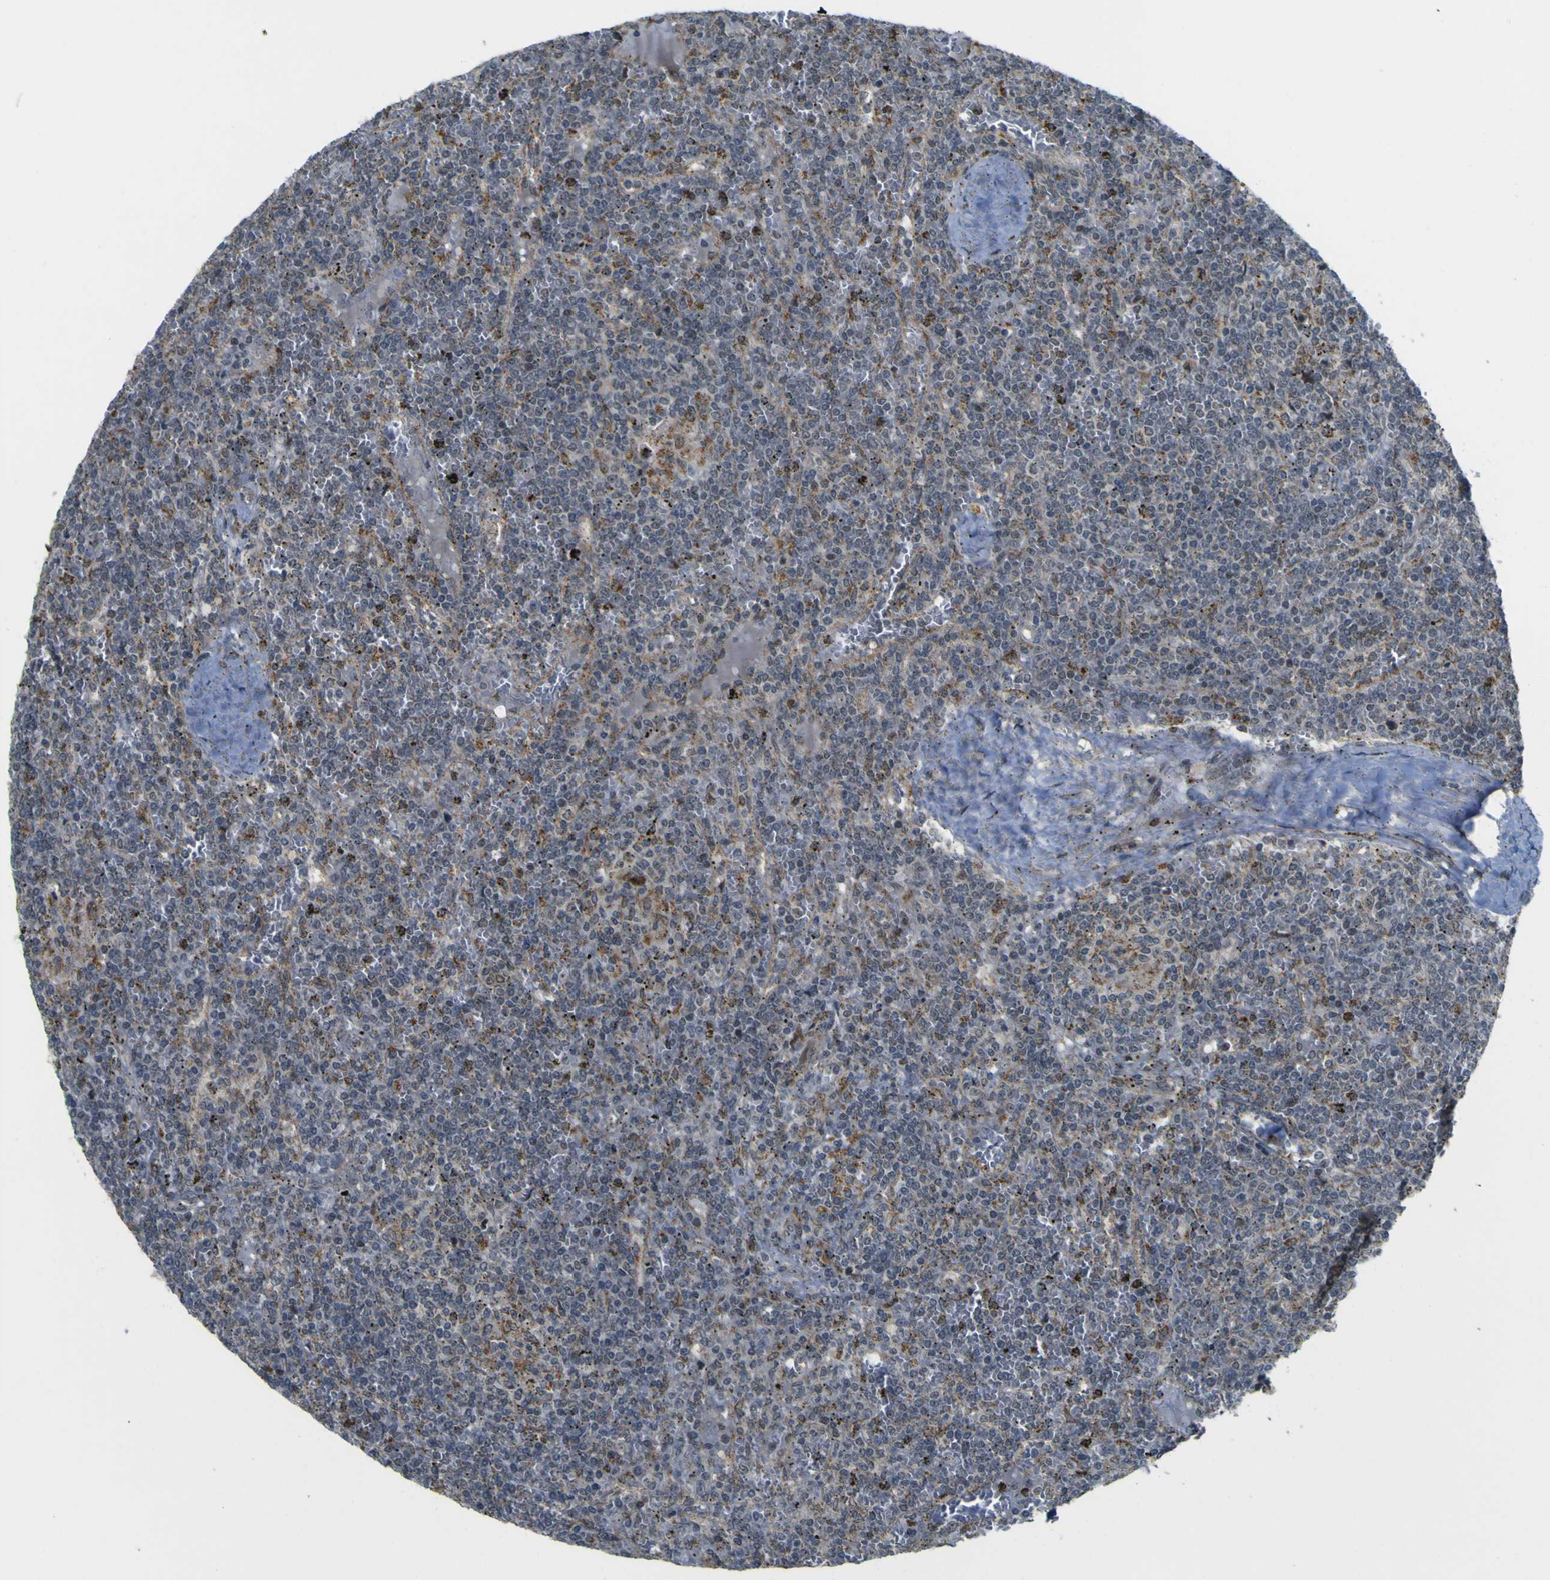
{"staining": {"intensity": "weak", "quantity": "<25%", "location": "cytoplasmic/membranous"}, "tissue": "lymphoma", "cell_type": "Tumor cells", "image_type": "cancer", "snomed": [{"axis": "morphology", "description": "Malignant lymphoma, non-Hodgkin's type, Low grade"}, {"axis": "topography", "description": "Spleen"}], "caption": "IHC micrograph of malignant lymphoma, non-Hodgkin's type (low-grade) stained for a protein (brown), which displays no staining in tumor cells.", "gene": "ACBD5", "patient": {"sex": "female", "age": 19}}